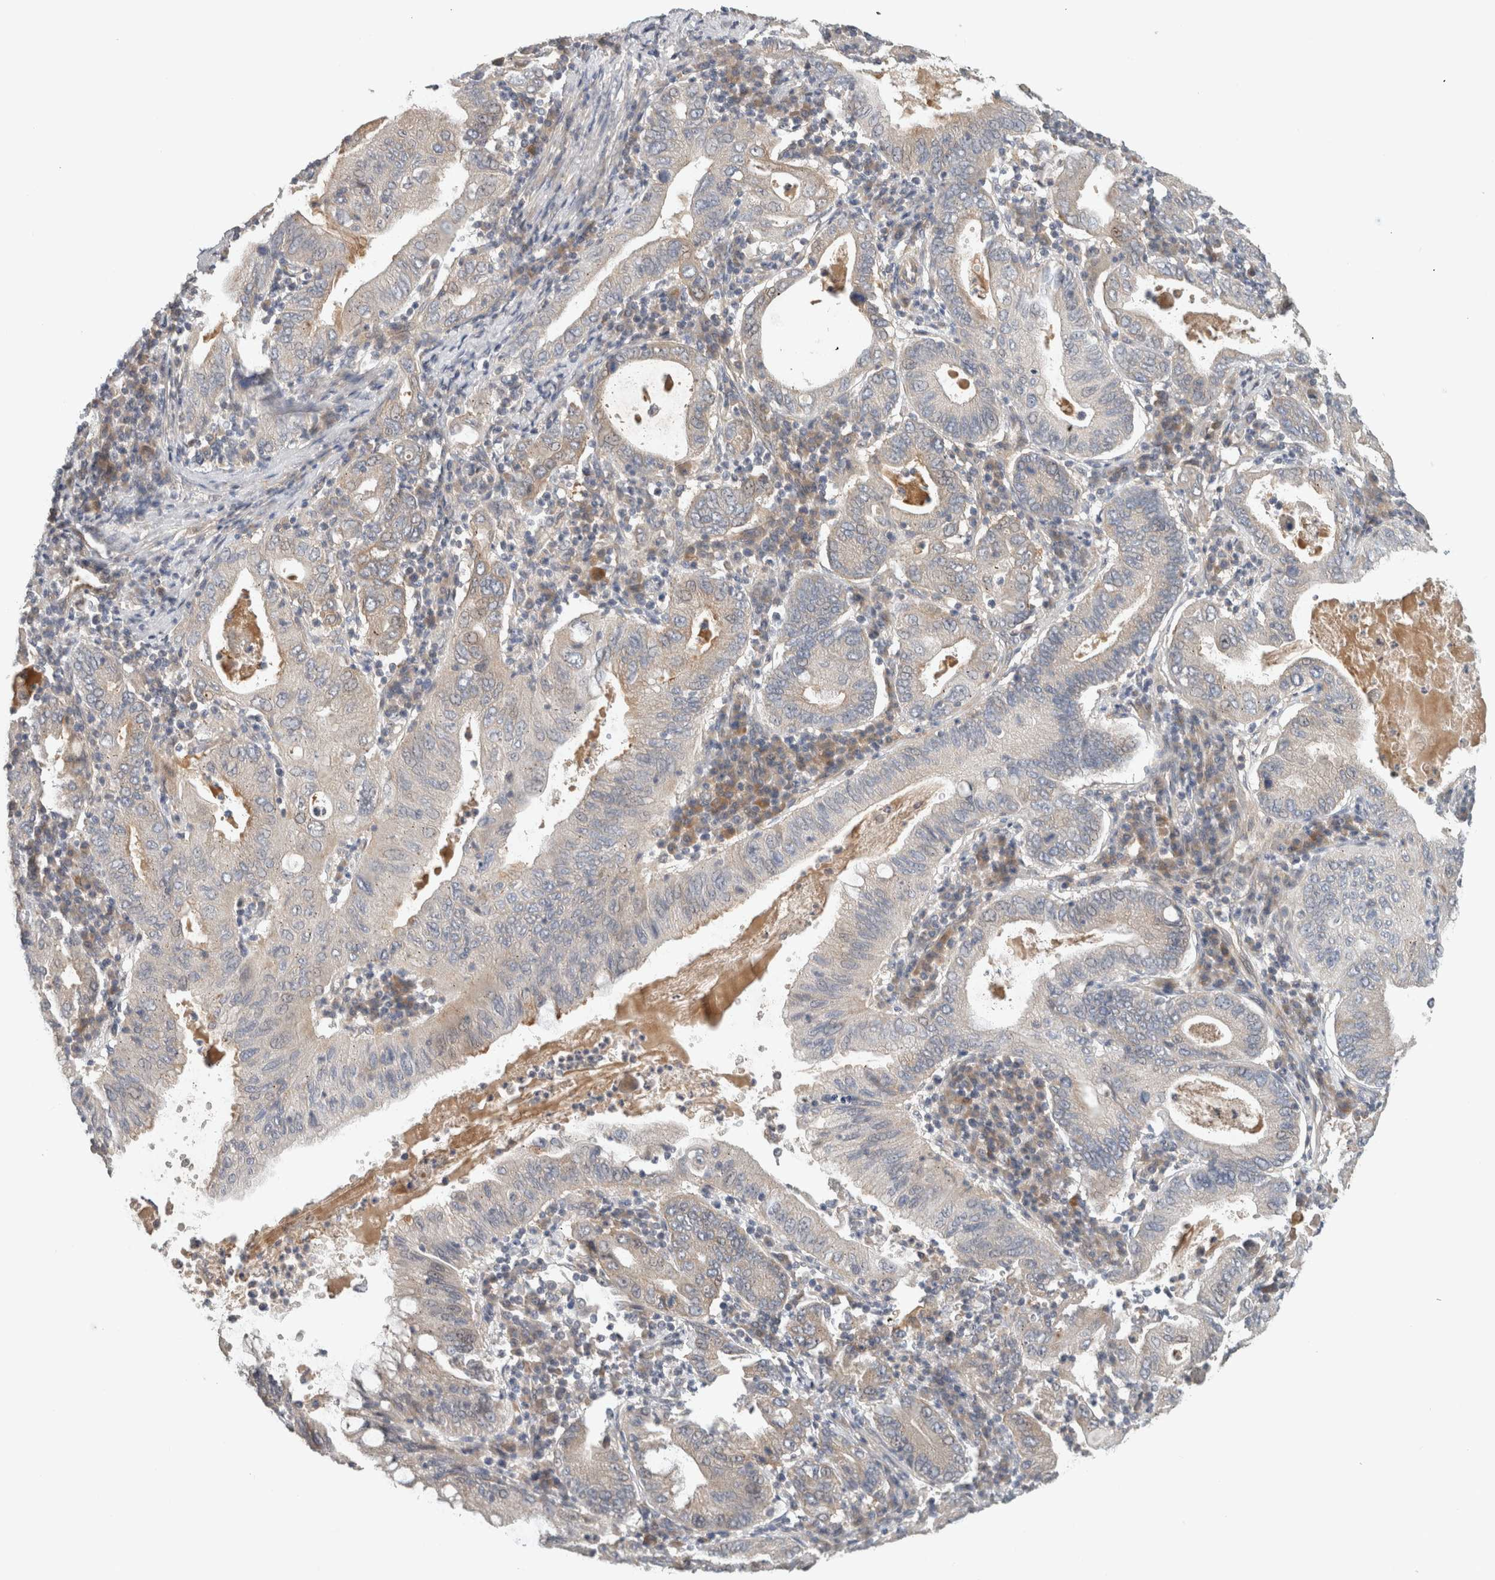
{"staining": {"intensity": "negative", "quantity": "none", "location": "none"}, "tissue": "stomach cancer", "cell_type": "Tumor cells", "image_type": "cancer", "snomed": [{"axis": "morphology", "description": "Normal tissue, NOS"}, {"axis": "morphology", "description": "Adenocarcinoma, NOS"}, {"axis": "topography", "description": "Esophagus"}, {"axis": "topography", "description": "Stomach, upper"}, {"axis": "topography", "description": "Peripheral nerve tissue"}], "caption": "The histopathology image demonstrates no staining of tumor cells in stomach cancer.", "gene": "ERCC6L2", "patient": {"sex": "male", "age": 62}}